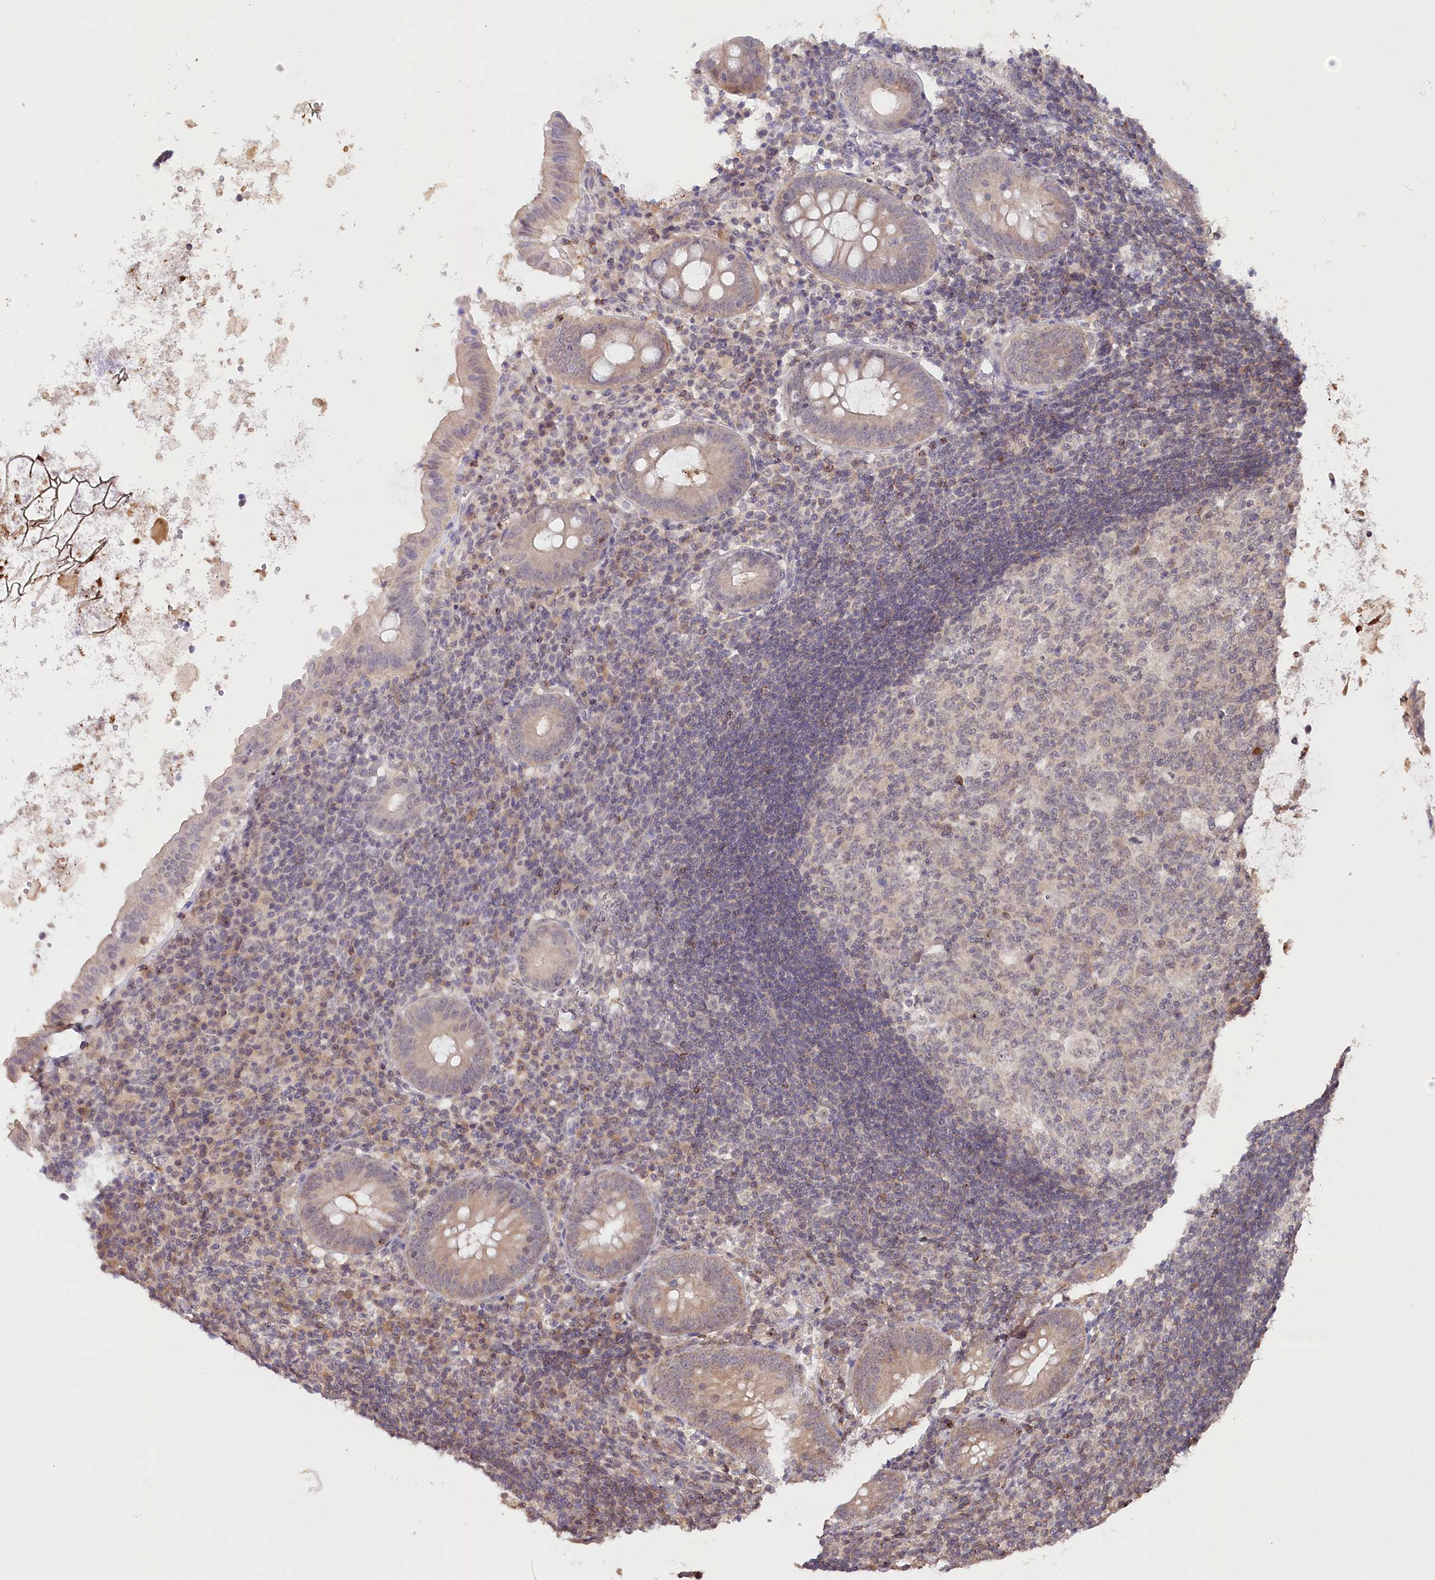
{"staining": {"intensity": "moderate", "quantity": ">75%", "location": "cytoplasmic/membranous"}, "tissue": "appendix", "cell_type": "Glandular cells", "image_type": "normal", "snomed": [{"axis": "morphology", "description": "Normal tissue, NOS"}, {"axis": "topography", "description": "Appendix"}], "caption": "IHC of benign human appendix shows medium levels of moderate cytoplasmic/membranous staining in approximately >75% of glandular cells. The protein is shown in brown color, while the nuclei are stained blue.", "gene": "CCSER2", "patient": {"sex": "female", "age": 54}}